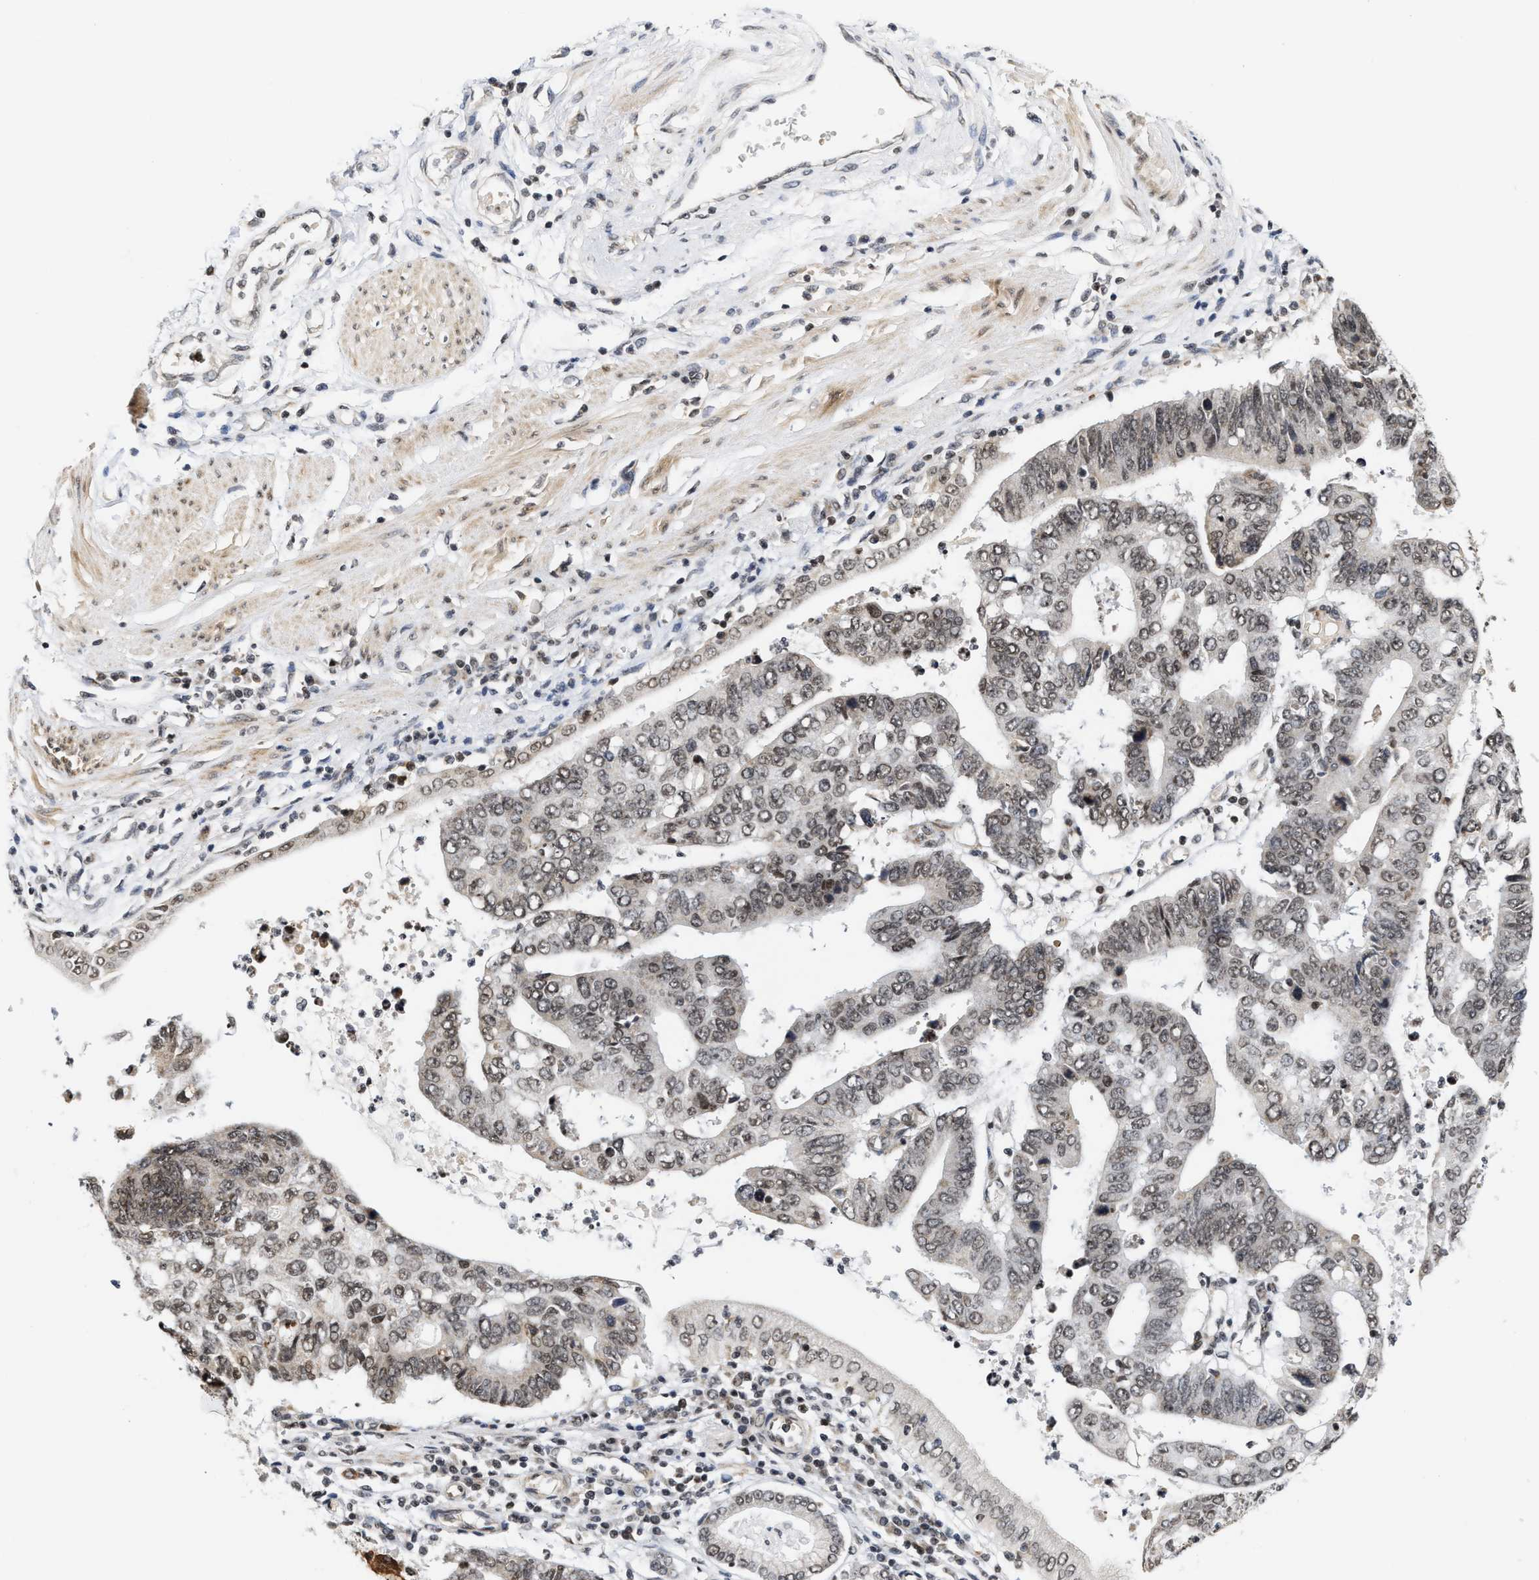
{"staining": {"intensity": "weak", "quantity": ">75%", "location": "nuclear"}, "tissue": "stomach cancer", "cell_type": "Tumor cells", "image_type": "cancer", "snomed": [{"axis": "morphology", "description": "Adenocarcinoma, NOS"}, {"axis": "topography", "description": "Stomach"}], "caption": "Protein analysis of stomach adenocarcinoma tissue demonstrates weak nuclear staining in about >75% of tumor cells.", "gene": "ANKRD6", "patient": {"sex": "male", "age": 59}}